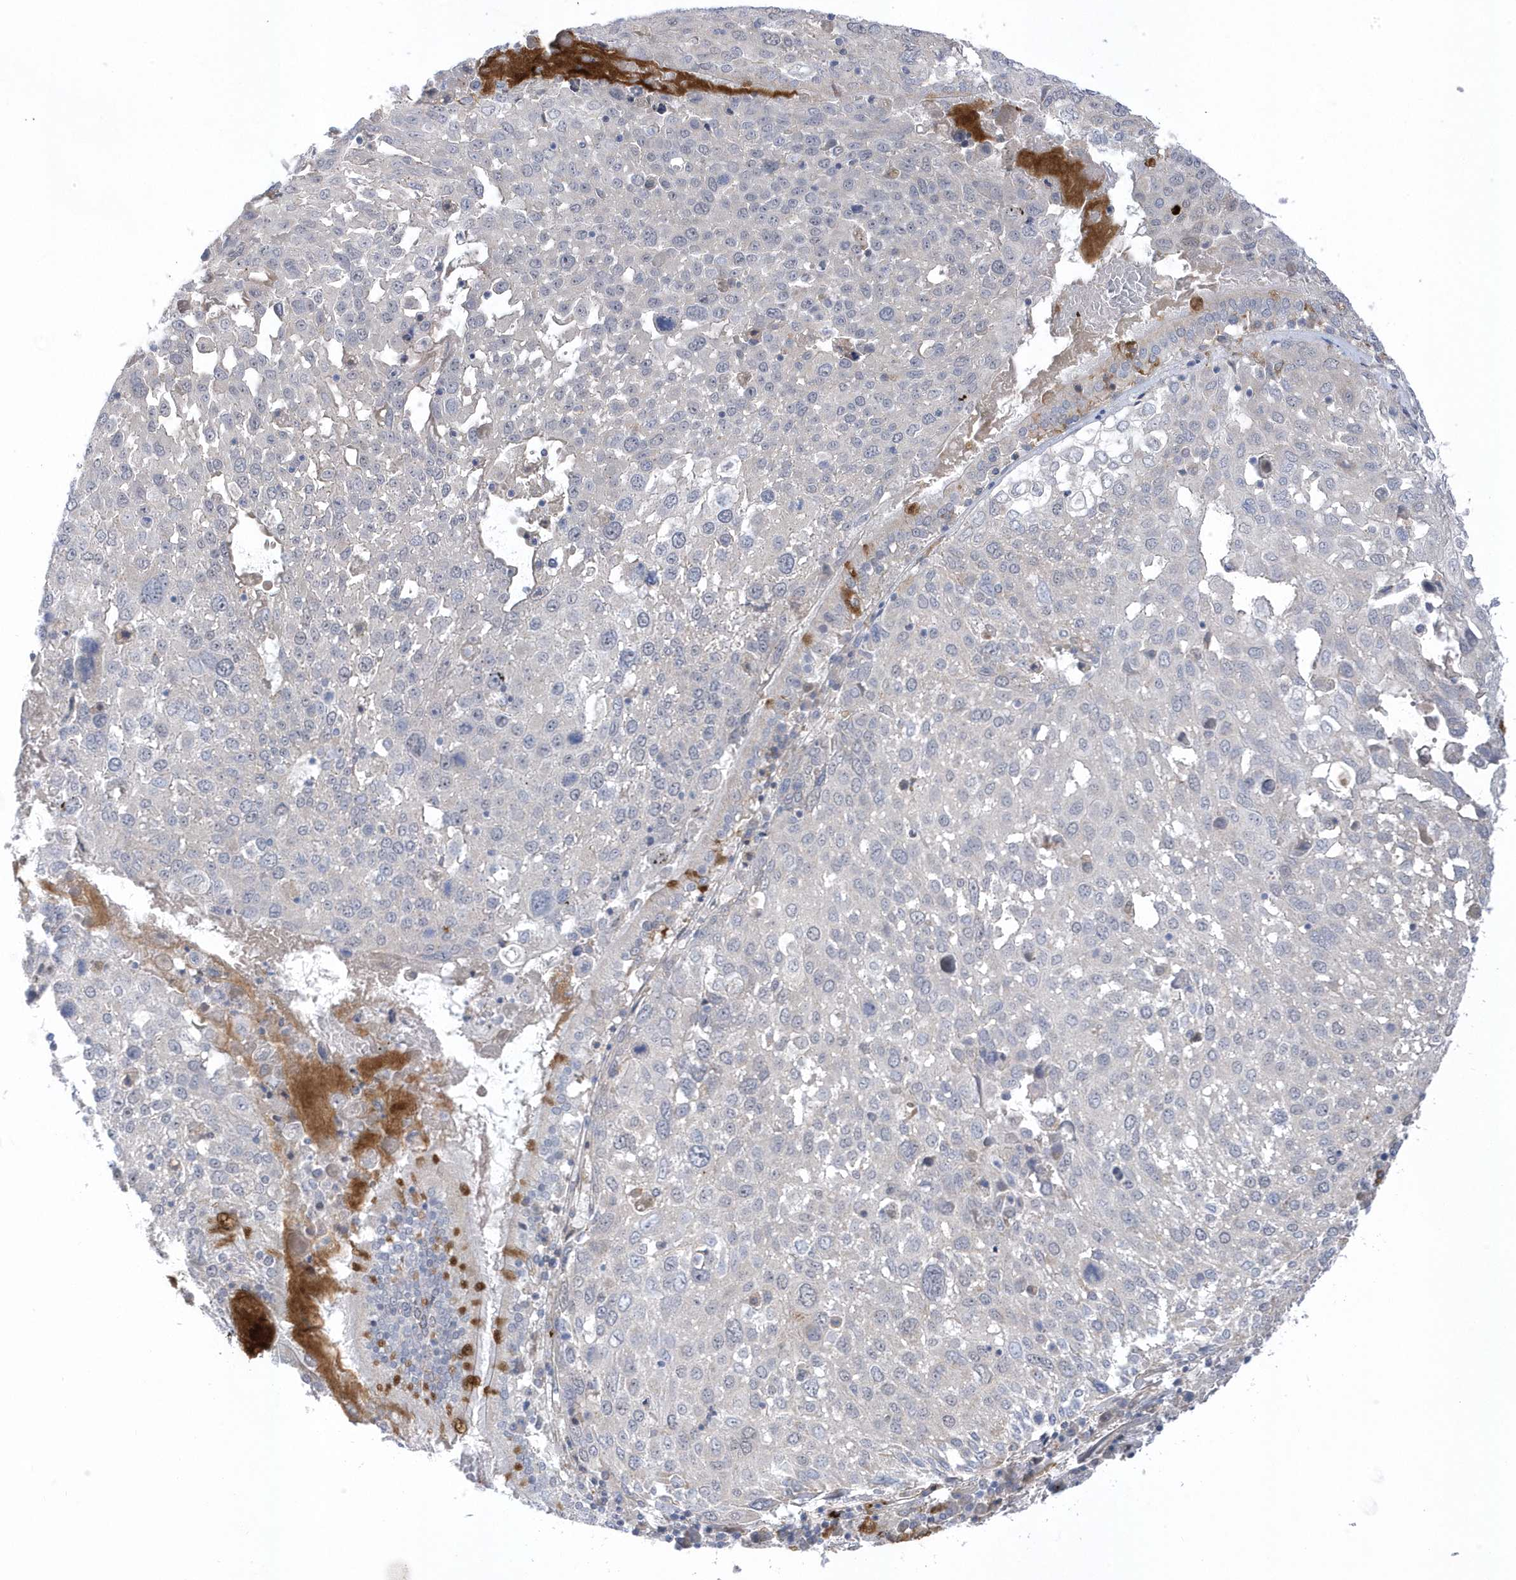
{"staining": {"intensity": "negative", "quantity": "none", "location": "none"}, "tissue": "lung cancer", "cell_type": "Tumor cells", "image_type": "cancer", "snomed": [{"axis": "morphology", "description": "Squamous cell carcinoma, NOS"}, {"axis": "topography", "description": "Lung"}], "caption": "Human lung cancer (squamous cell carcinoma) stained for a protein using immunohistochemistry demonstrates no positivity in tumor cells.", "gene": "ANAPC1", "patient": {"sex": "male", "age": 65}}